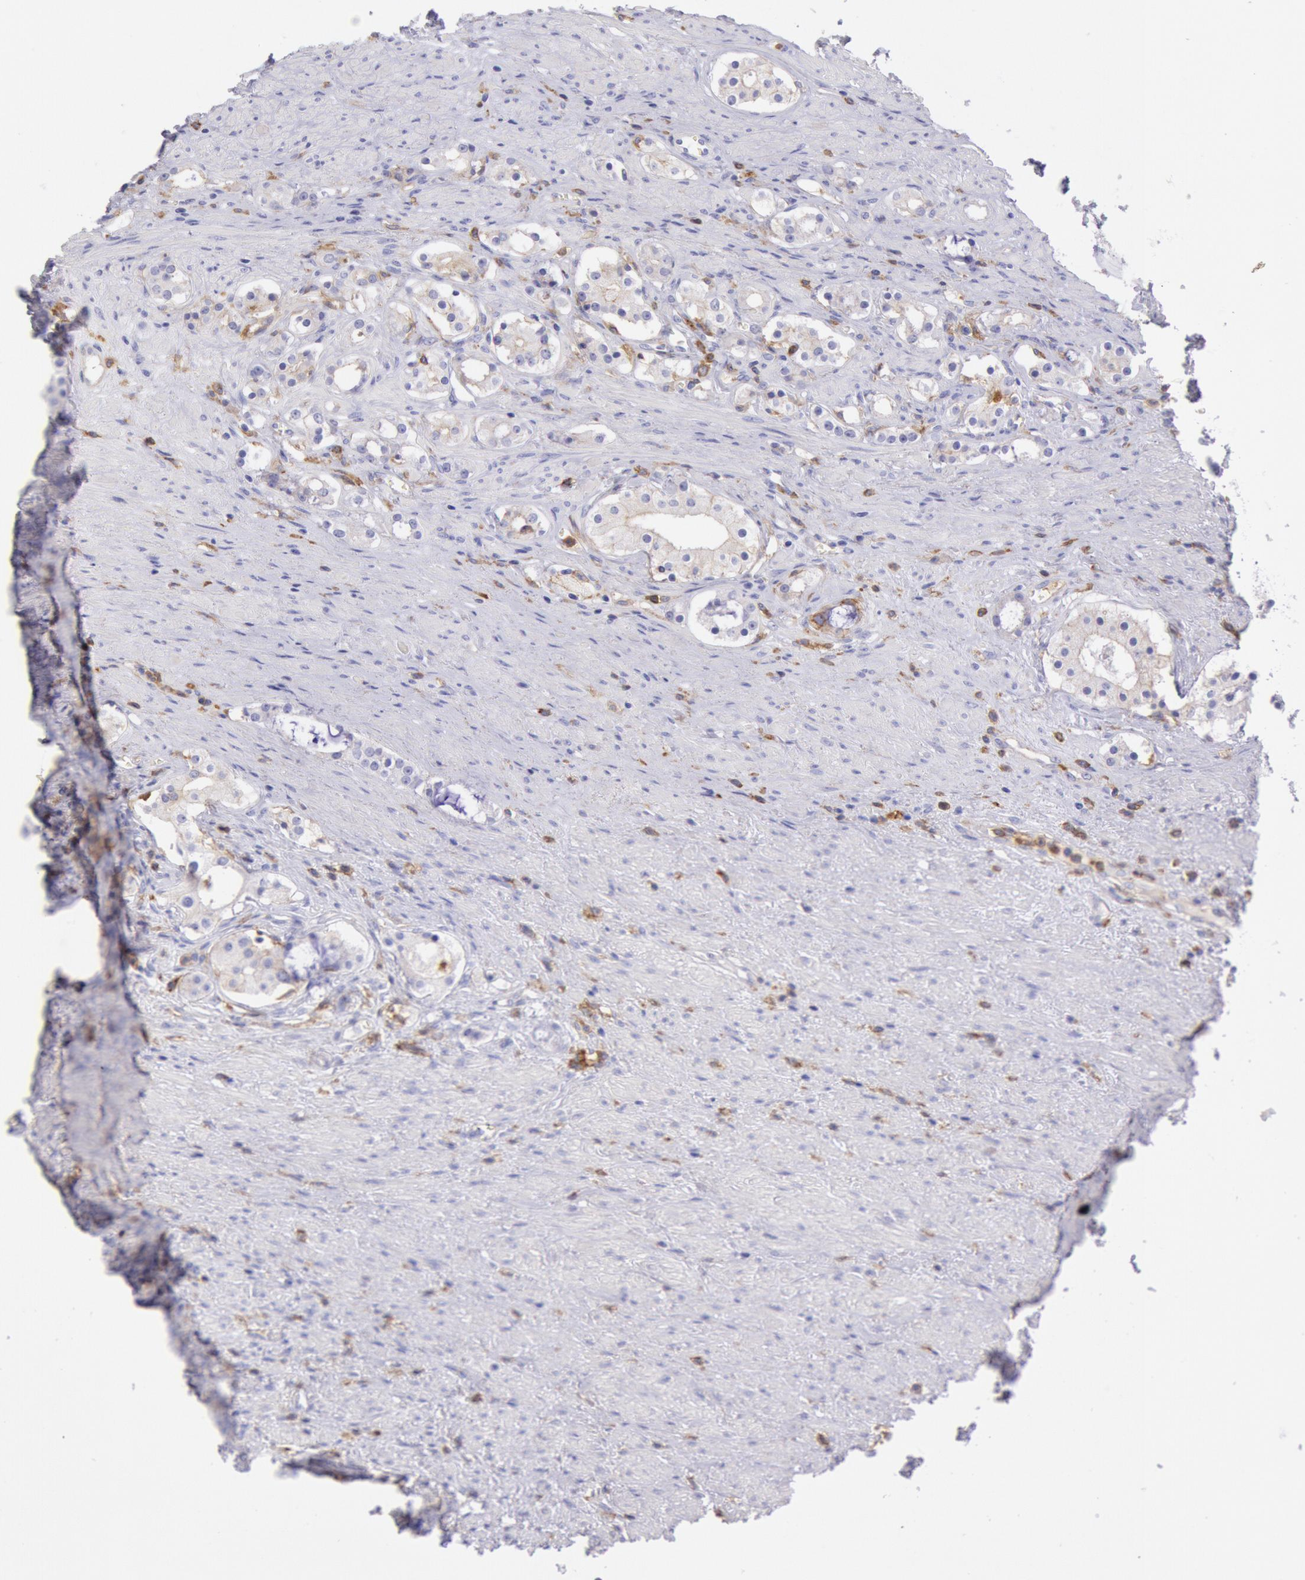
{"staining": {"intensity": "negative", "quantity": "none", "location": "none"}, "tissue": "prostate cancer", "cell_type": "Tumor cells", "image_type": "cancer", "snomed": [{"axis": "morphology", "description": "Adenocarcinoma, Medium grade"}, {"axis": "topography", "description": "Prostate"}], "caption": "High power microscopy histopathology image of an immunohistochemistry (IHC) photomicrograph of adenocarcinoma (medium-grade) (prostate), revealing no significant positivity in tumor cells.", "gene": "LYN", "patient": {"sex": "male", "age": 73}}